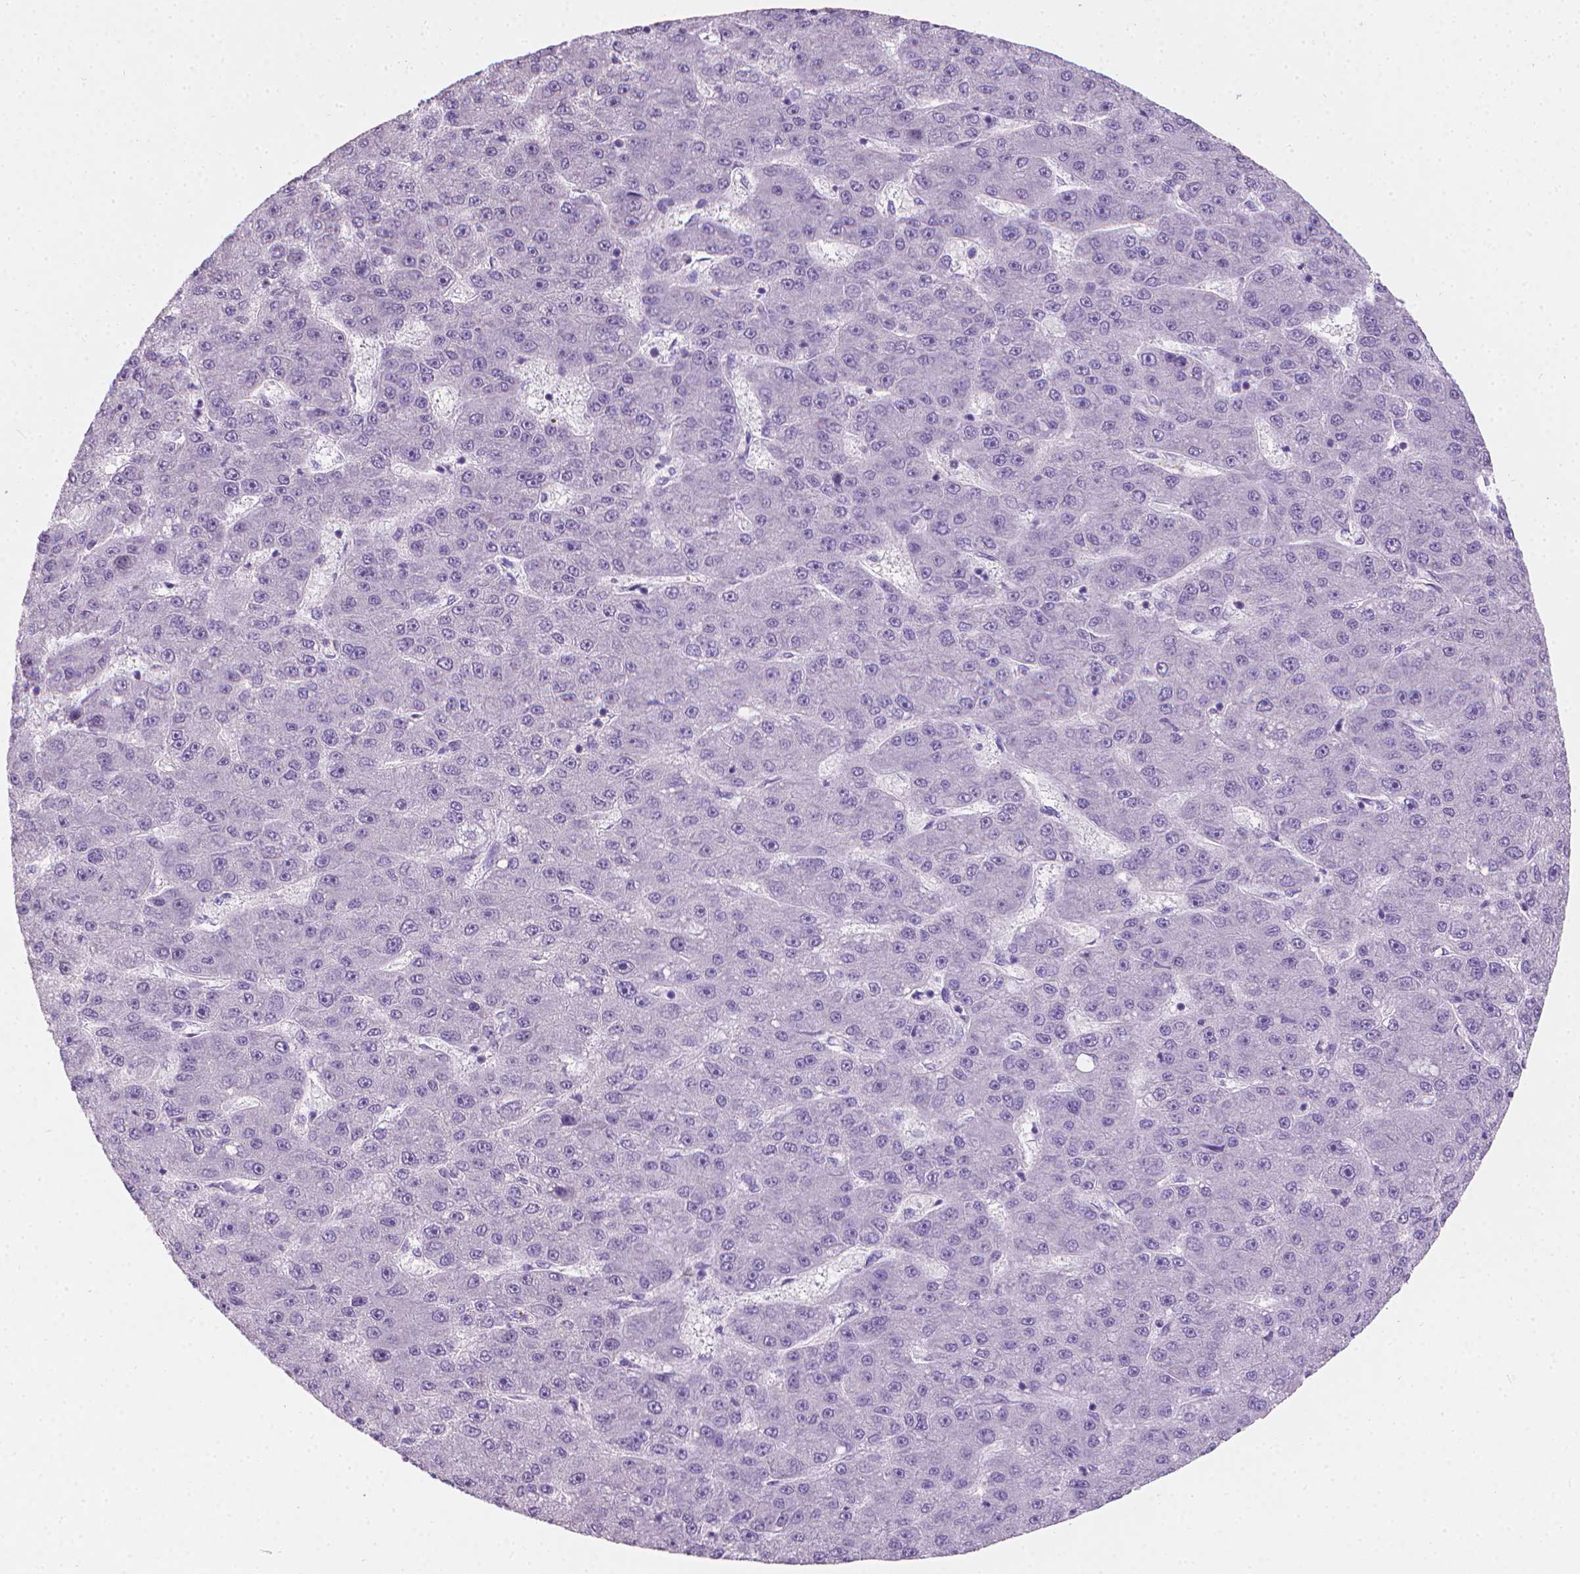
{"staining": {"intensity": "negative", "quantity": "none", "location": "none"}, "tissue": "liver cancer", "cell_type": "Tumor cells", "image_type": "cancer", "snomed": [{"axis": "morphology", "description": "Carcinoma, Hepatocellular, NOS"}, {"axis": "topography", "description": "Liver"}], "caption": "Image shows no significant protein expression in tumor cells of hepatocellular carcinoma (liver).", "gene": "TNNI2", "patient": {"sex": "male", "age": 67}}